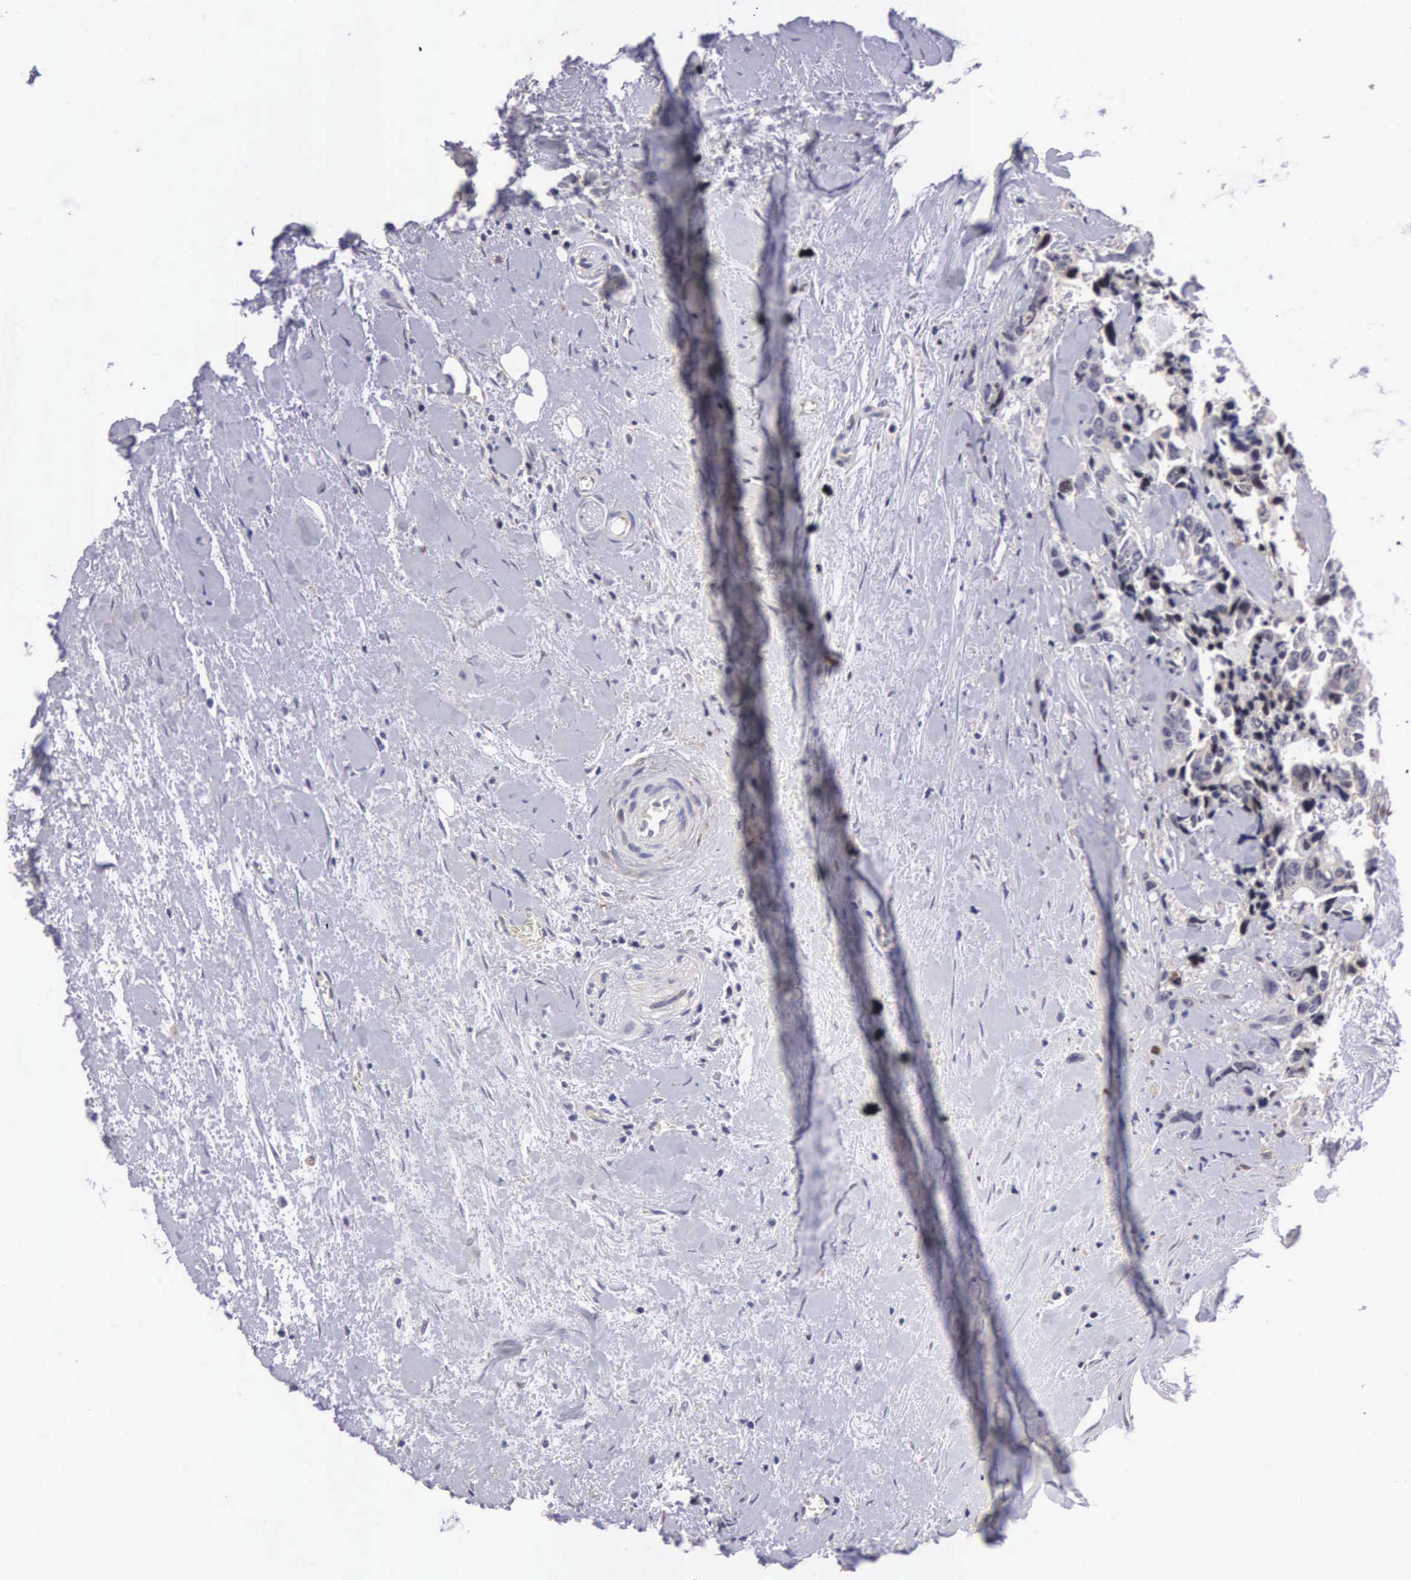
{"staining": {"intensity": "weak", "quantity": "25%-75%", "location": "cytoplasmic/membranous"}, "tissue": "colorectal cancer", "cell_type": "Tumor cells", "image_type": "cancer", "snomed": [{"axis": "morphology", "description": "Adenocarcinoma, NOS"}, {"axis": "topography", "description": "Rectum"}], "caption": "IHC staining of colorectal cancer, which displays low levels of weak cytoplasmic/membranous positivity in about 25%-75% of tumor cells indicating weak cytoplasmic/membranous protein expression. The staining was performed using DAB (3,3'-diaminobenzidine) (brown) for protein detection and nuclei were counterstained in hematoxylin (blue).", "gene": "EMID1", "patient": {"sex": "male", "age": 76}}